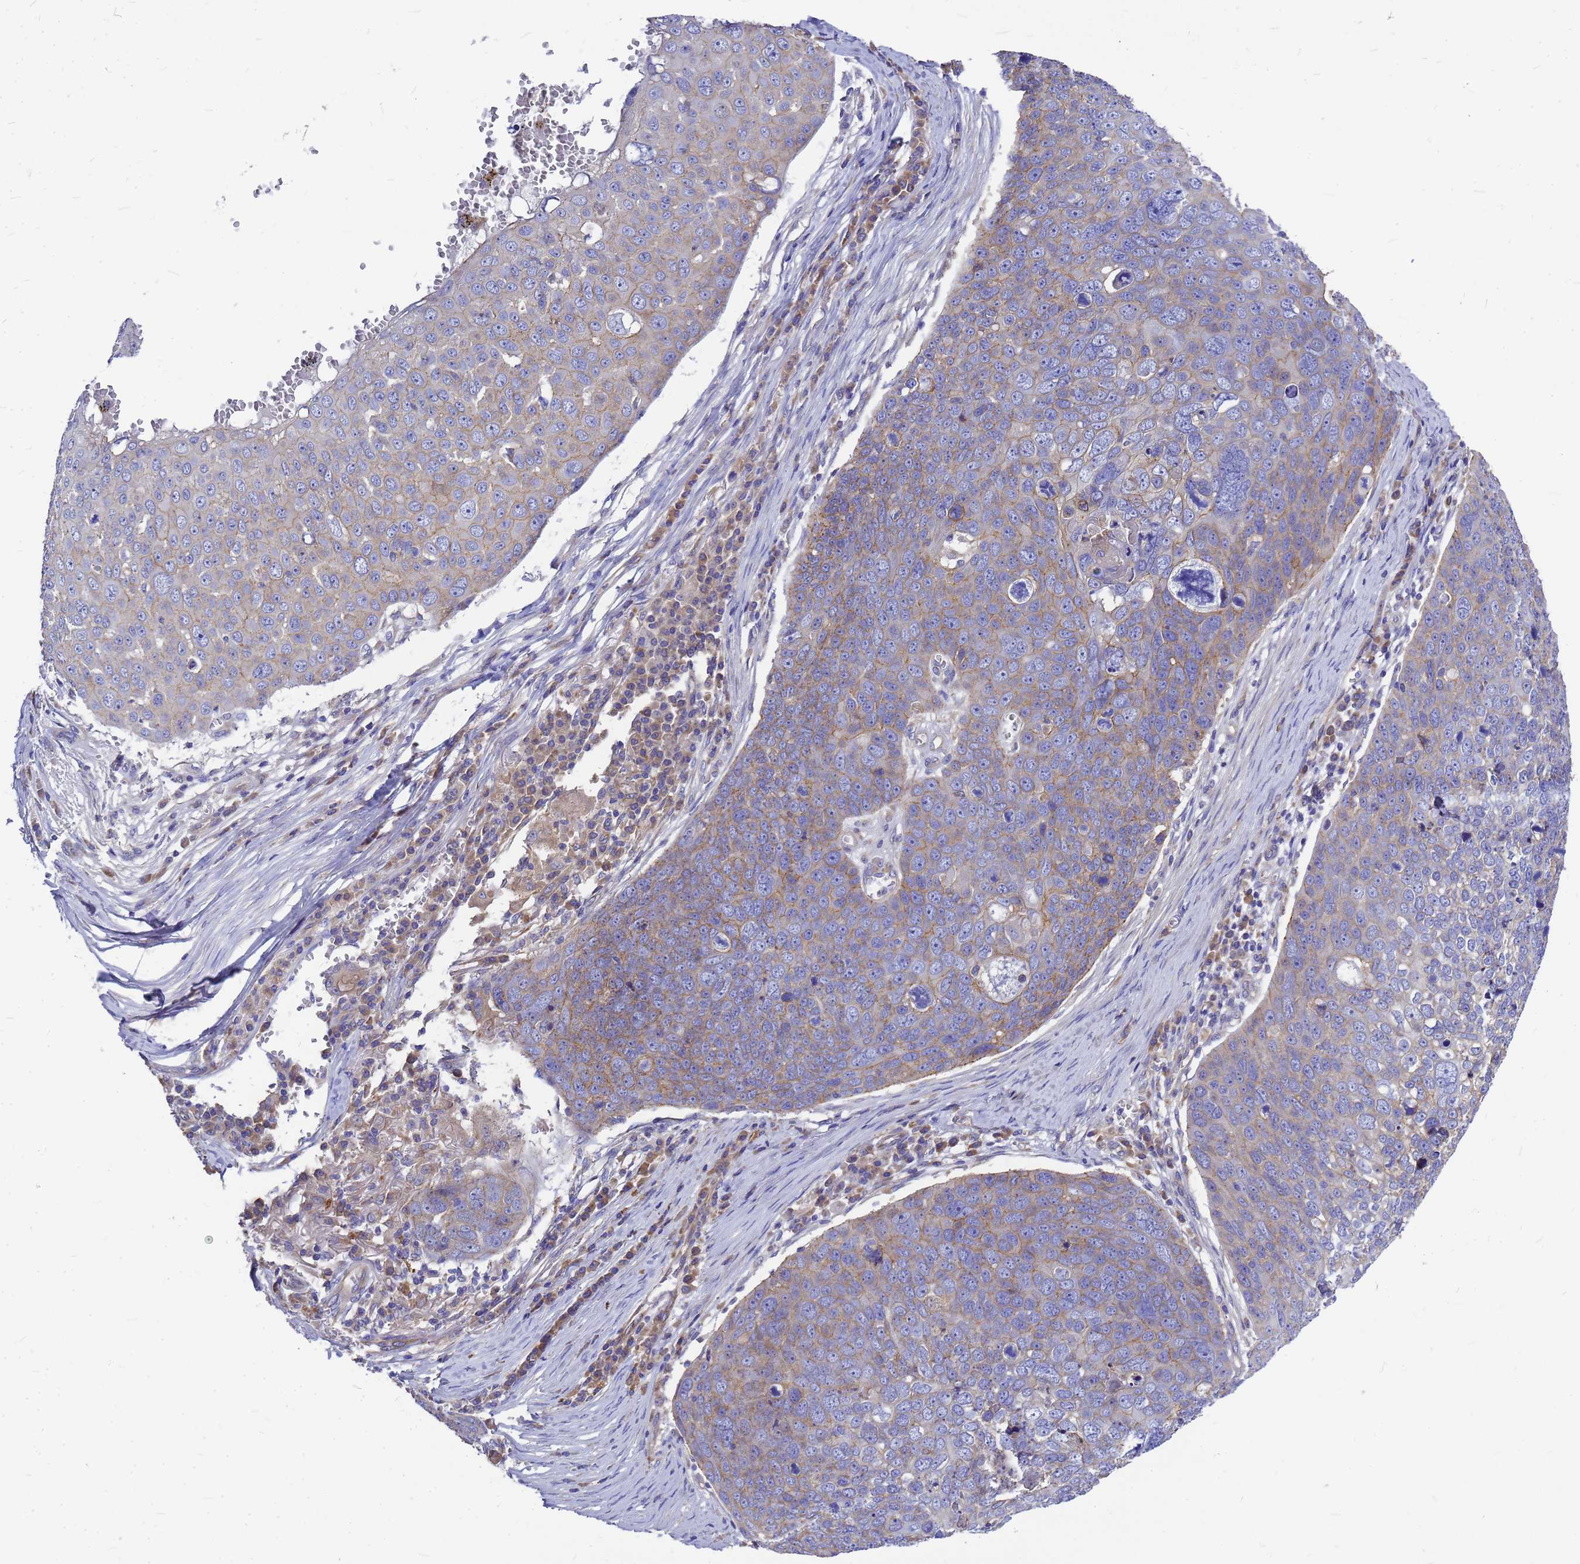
{"staining": {"intensity": "moderate", "quantity": "25%-75%", "location": "cytoplasmic/membranous"}, "tissue": "skin cancer", "cell_type": "Tumor cells", "image_type": "cancer", "snomed": [{"axis": "morphology", "description": "Squamous cell carcinoma, NOS"}, {"axis": "topography", "description": "Skin"}], "caption": "A brown stain highlights moderate cytoplasmic/membranous staining of a protein in skin cancer (squamous cell carcinoma) tumor cells. The staining was performed using DAB (3,3'-diaminobenzidine), with brown indicating positive protein expression. Nuclei are stained blue with hematoxylin.", "gene": "FBXW5", "patient": {"sex": "male", "age": 71}}